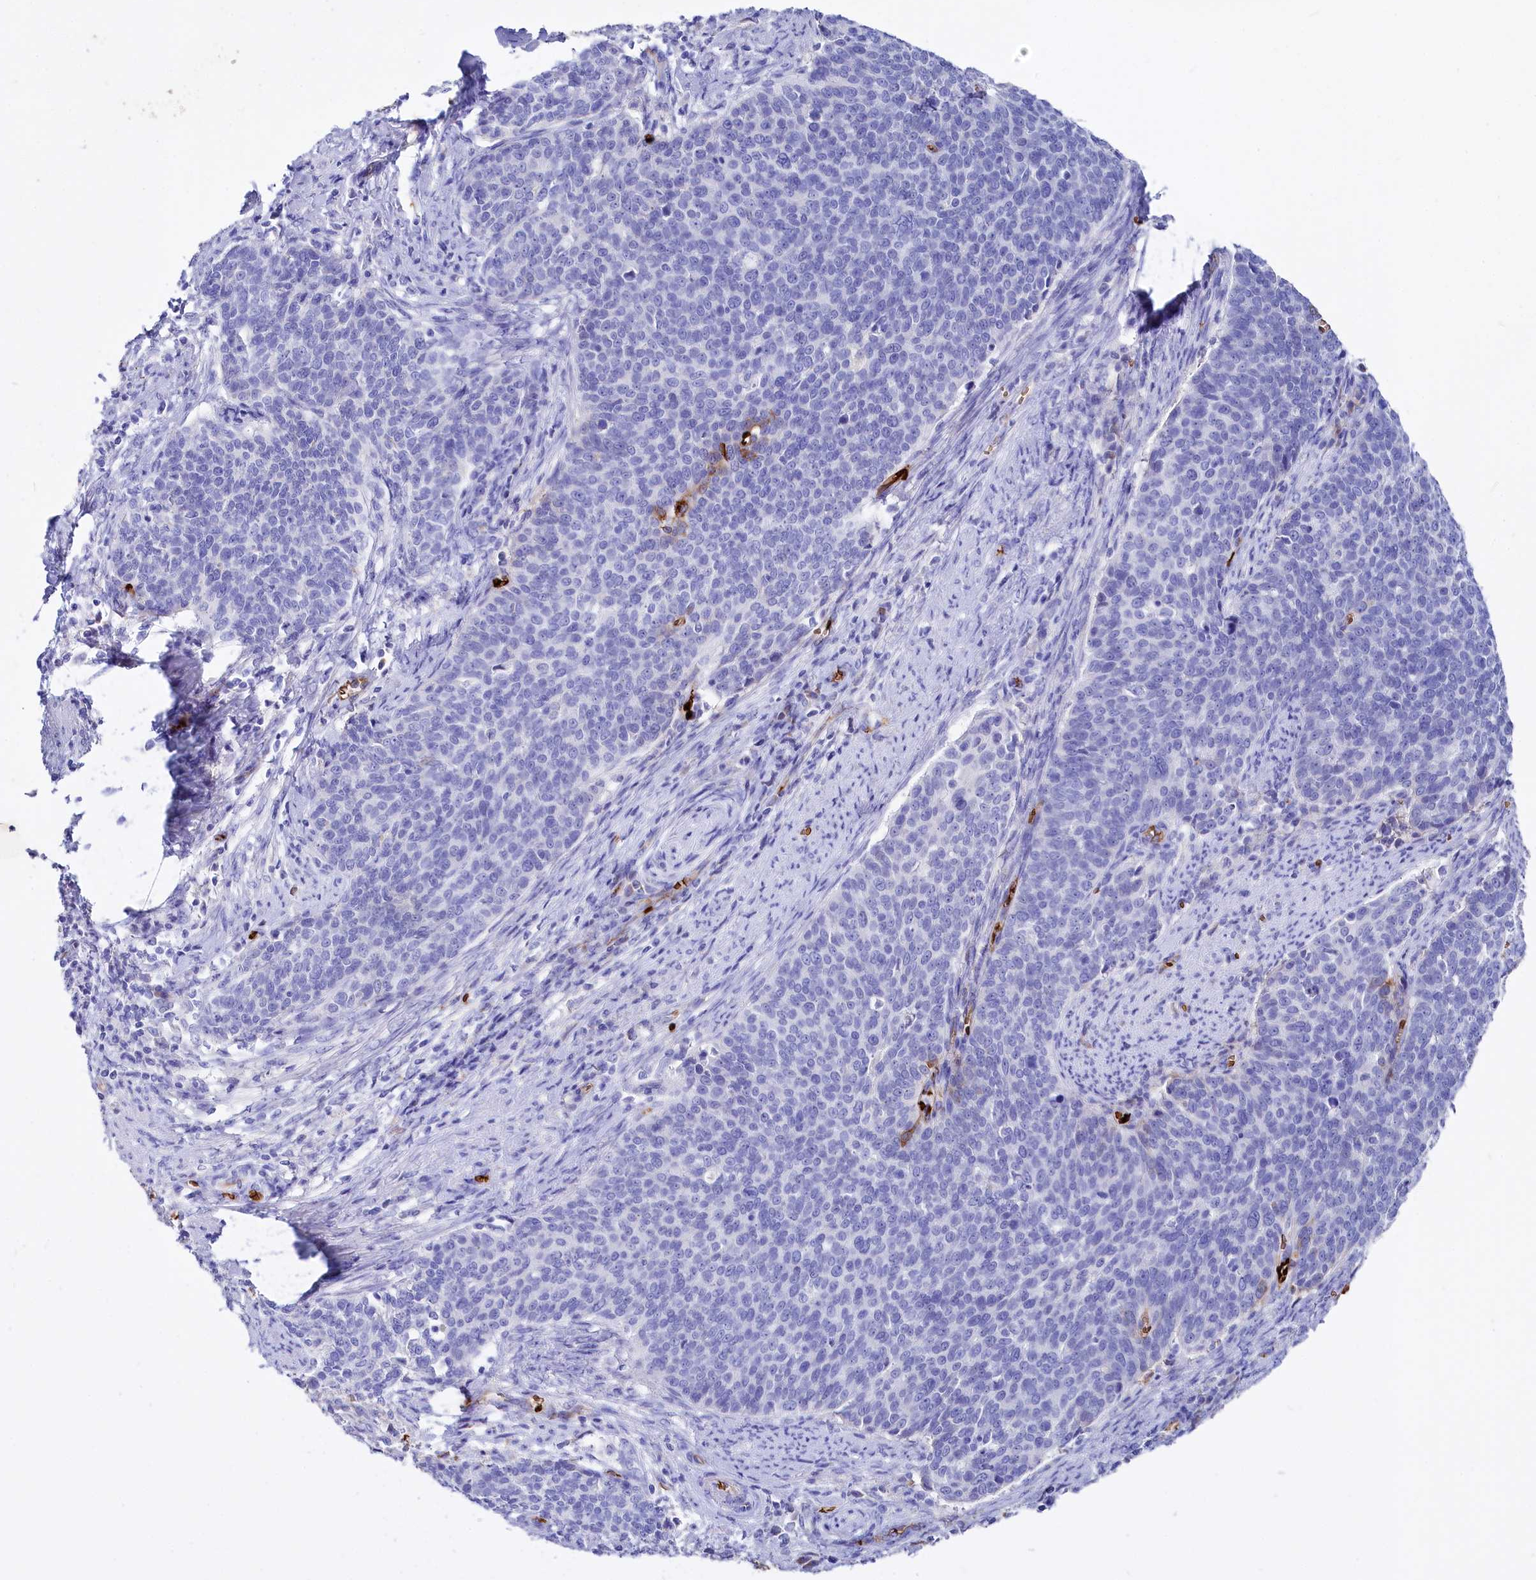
{"staining": {"intensity": "negative", "quantity": "none", "location": "none"}, "tissue": "cervical cancer", "cell_type": "Tumor cells", "image_type": "cancer", "snomed": [{"axis": "morphology", "description": "Squamous cell carcinoma, NOS"}, {"axis": "topography", "description": "Cervix"}], "caption": "The IHC micrograph has no significant expression in tumor cells of squamous cell carcinoma (cervical) tissue.", "gene": "RPUSD3", "patient": {"sex": "female", "age": 39}}